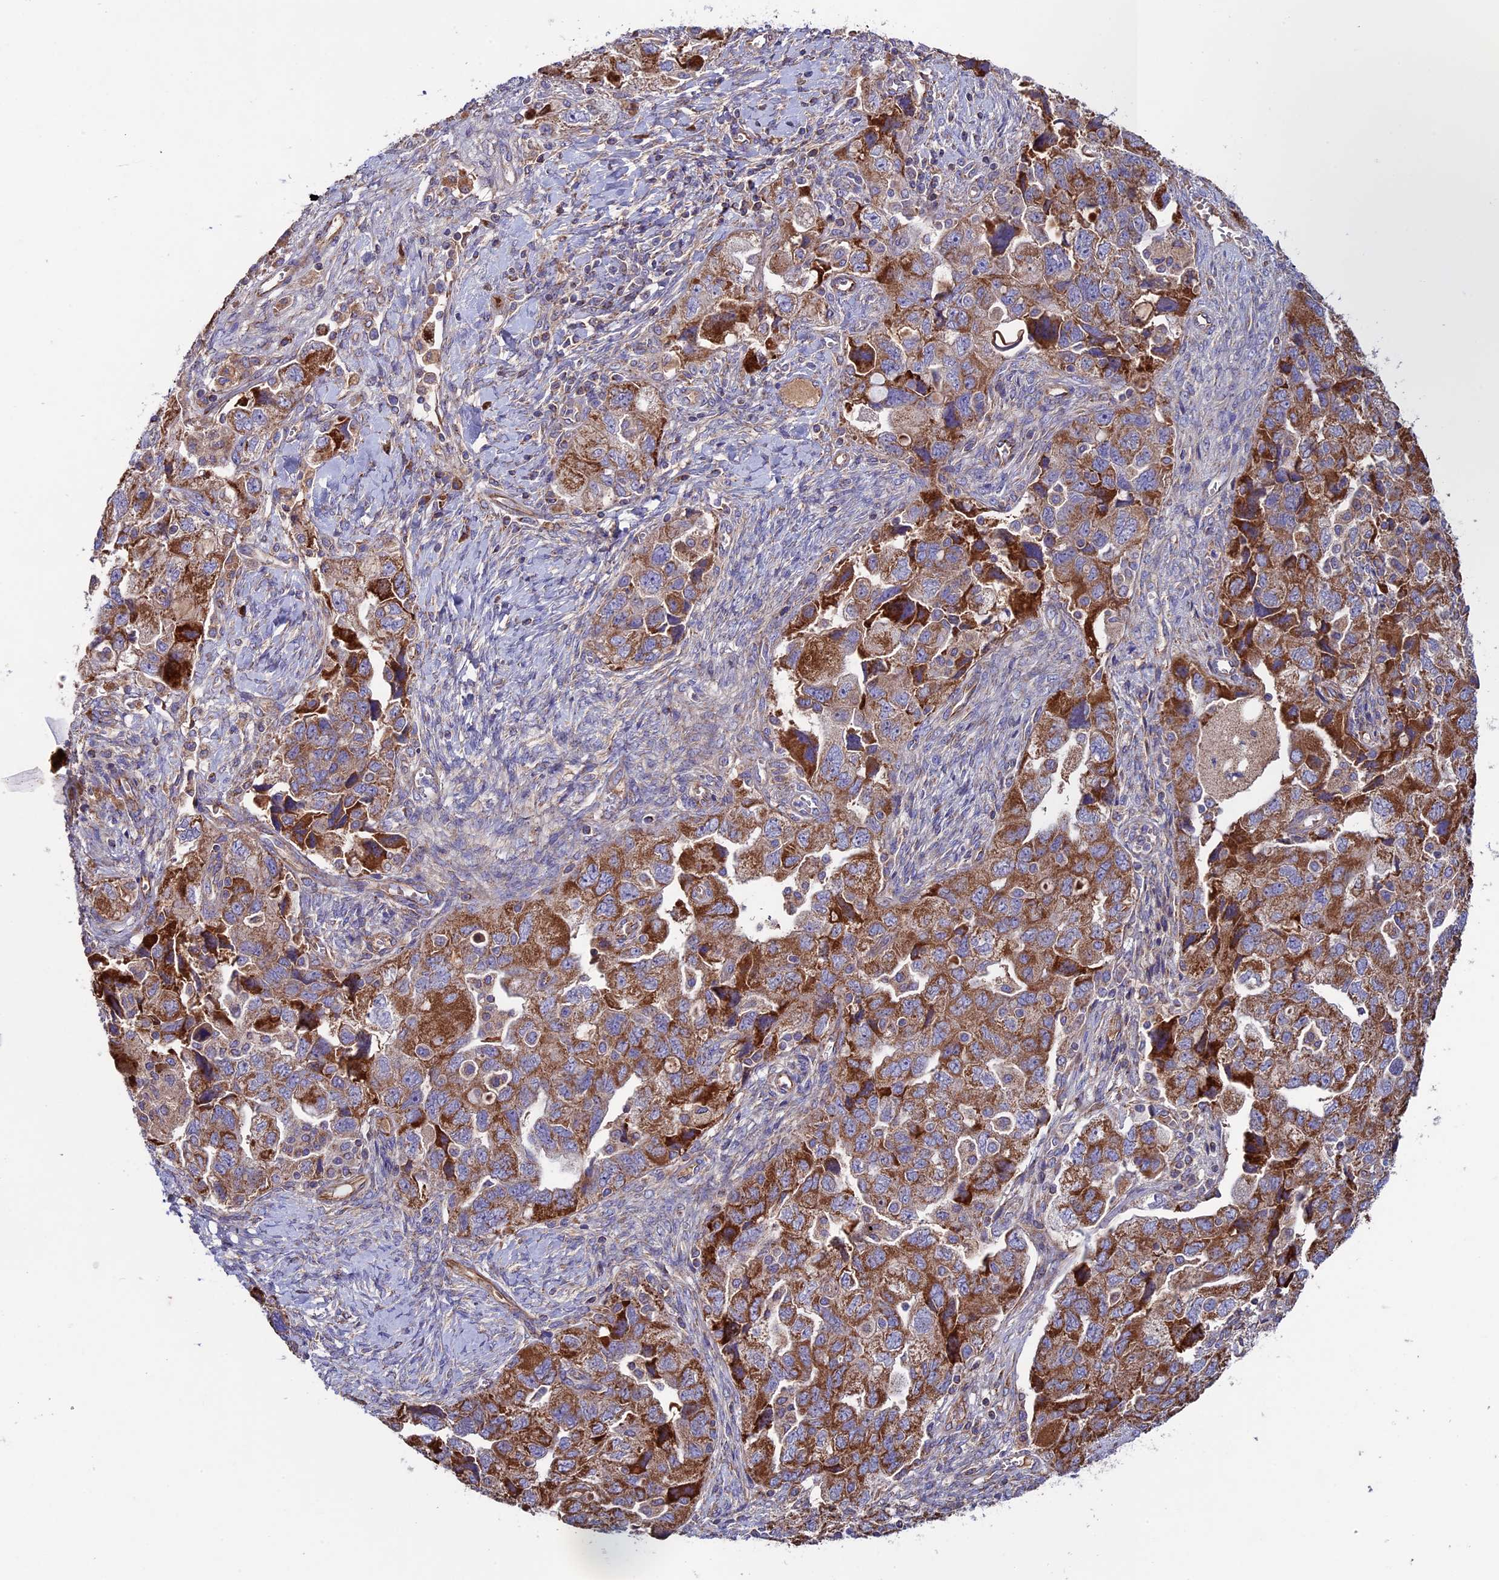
{"staining": {"intensity": "strong", "quantity": ">75%", "location": "cytoplasmic/membranous"}, "tissue": "ovarian cancer", "cell_type": "Tumor cells", "image_type": "cancer", "snomed": [{"axis": "morphology", "description": "Carcinoma, NOS"}, {"axis": "morphology", "description": "Cystadenocarcinoma, serous, NOS"}, {"axis": "topography", "description": "Ovary"}], "caption": "Immunohistochemistry staining of carcinoma (ovarian), which displays high levels of strong cytoplasmic/membranous staining in about >75% of tumor cells indicating strong cytoplasmic/membranous protein expression. The staining was performed using DAB (3,3'-diaminobenzidine) (brown) for protein detection and nuclei were counterstained in hematoxylin (blue).", "gene": "SLC15A5", "patient": {"sex": "female", "age": 69}}